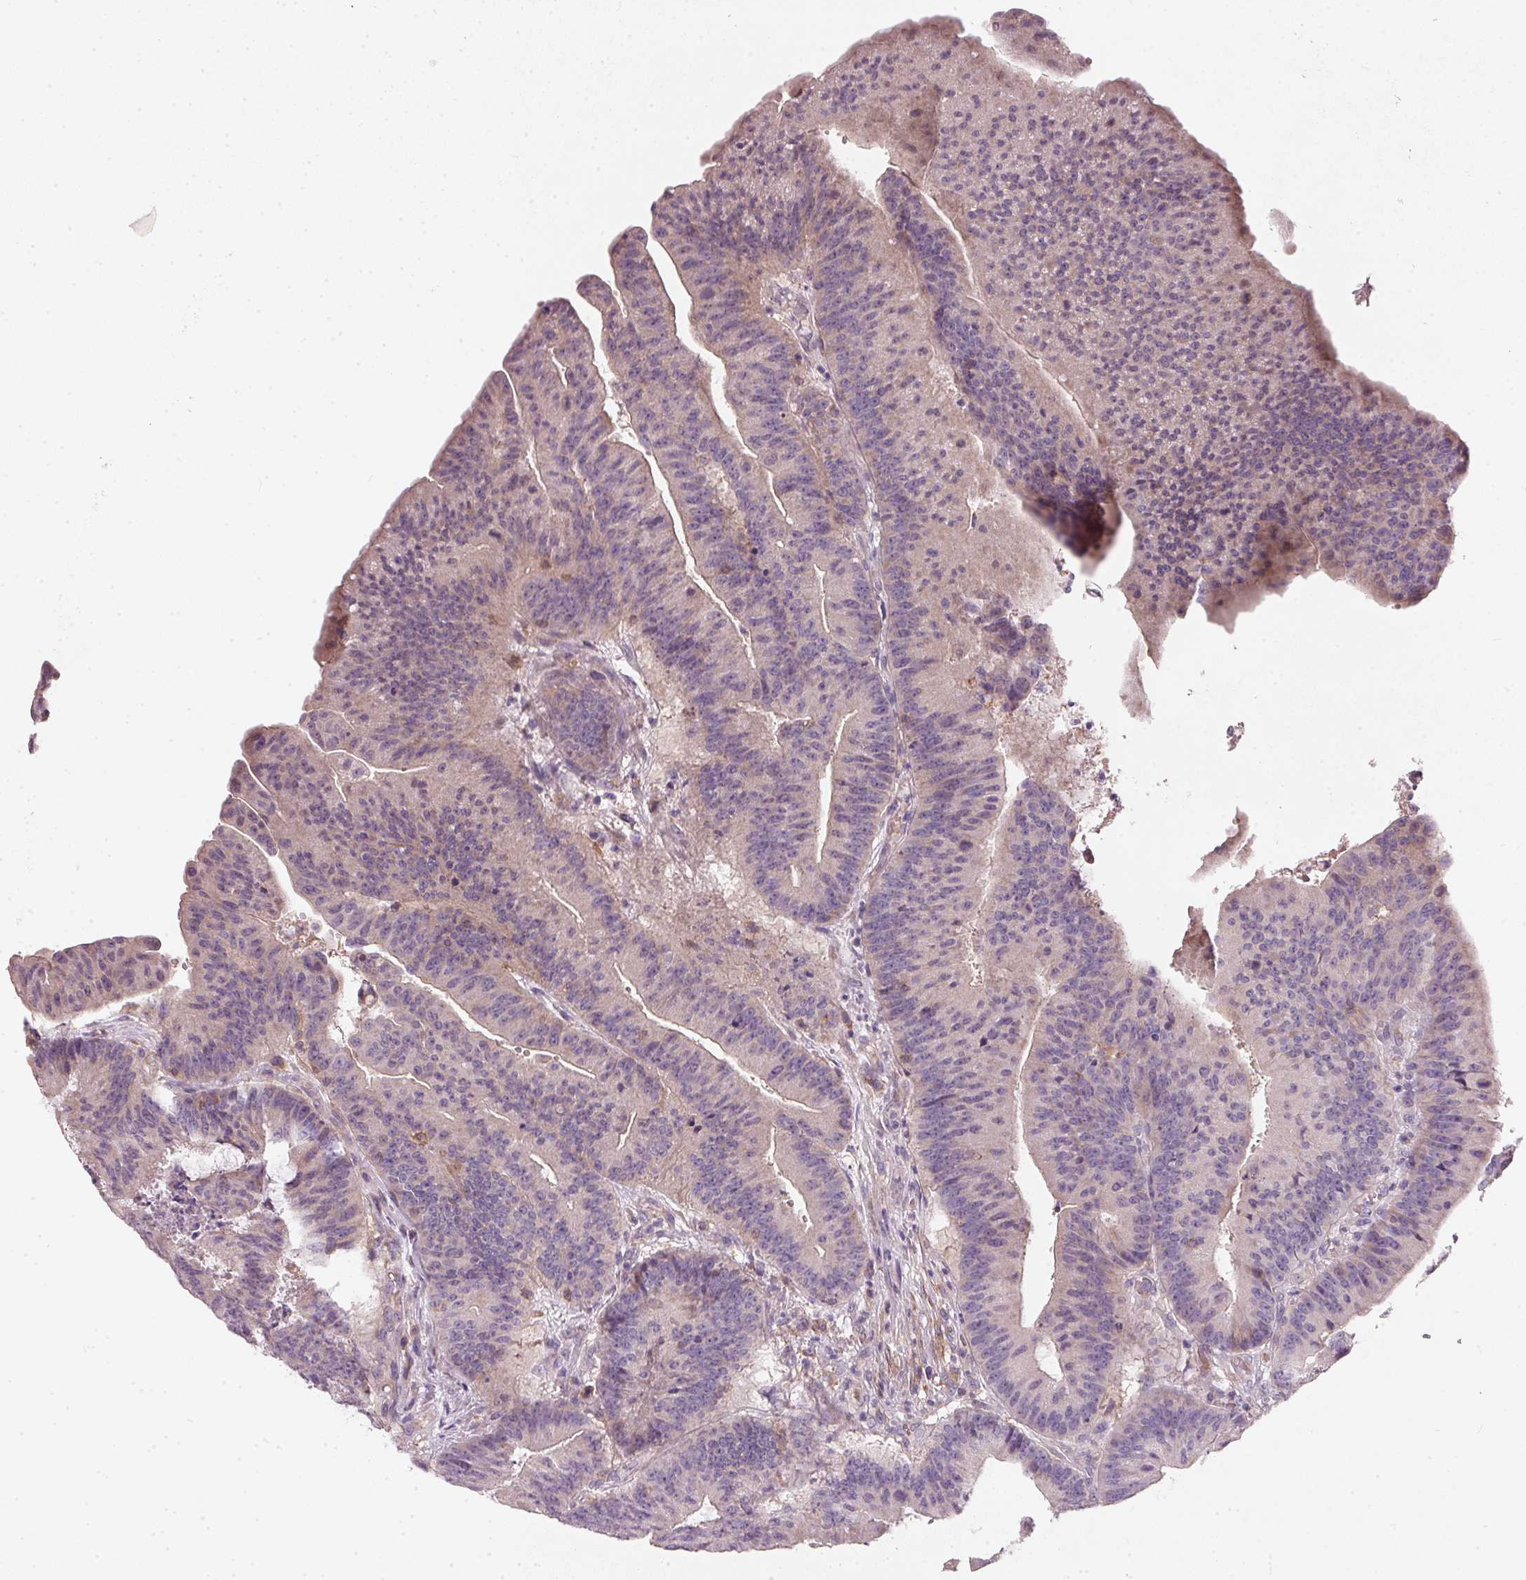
{"staining": {"intensity": "weak", "quantity": "<25%", "location": "cytoplasmic/membranous"}, "tissue": "colorectal cancer", "cell_type": "Tumor cells", "image_type": "cancer", "snomed": [{"axis": "morphology", "description": "Adenocarcinoma, NOS"}, {"axis": "topography", "description": "Colon"}], "caption": "Tumor cells are negative for brown protein staining in colorectal cancer.", "gene": "KCNK15", "patient": {"sex": "female", "age": 78}}